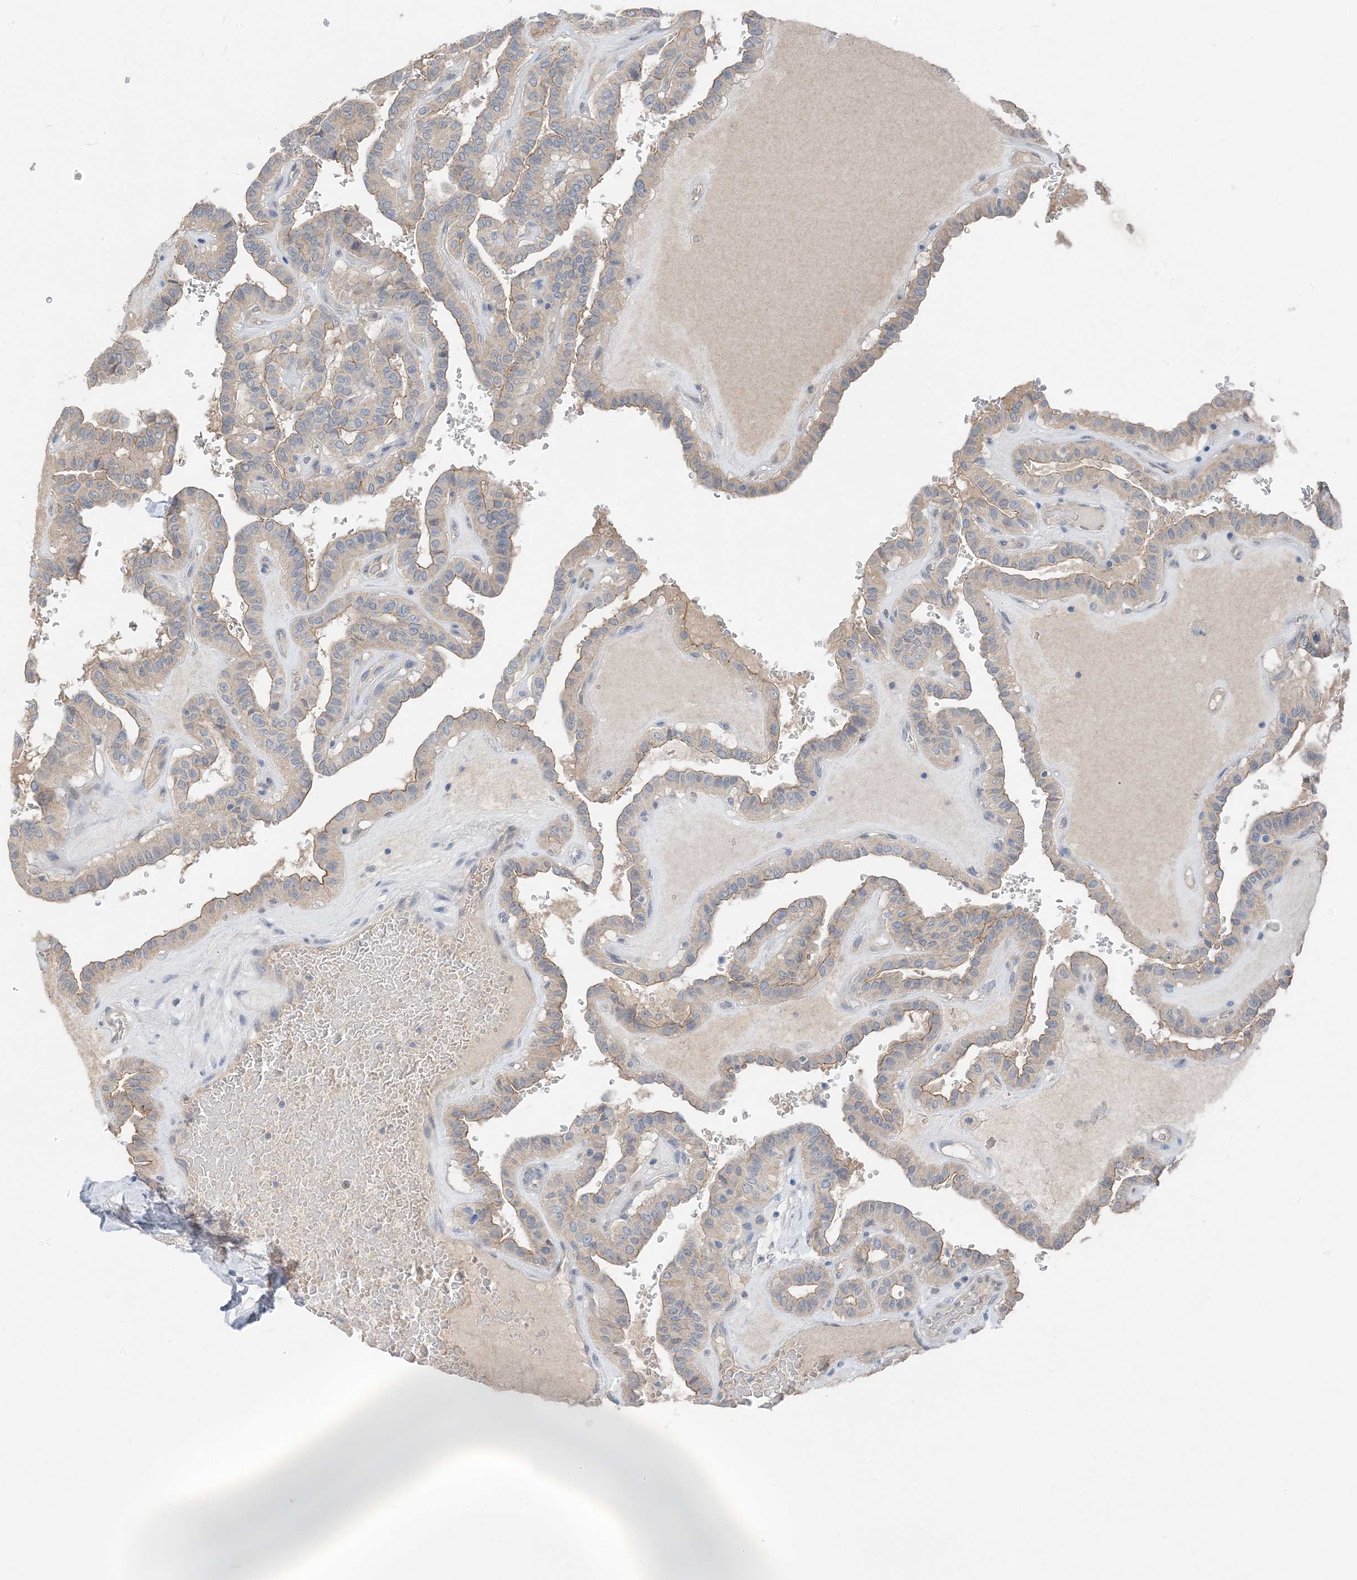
{"staining": {"intensity": "weak", "quantity": "<25%", "location": "cytoplasmic/membranous"}, "tissue": "thyroid cancer", "cell_type": "Tumor cells", "image_type": "cancer", "snomed": [{"axis": "morphology", "description": "Papillary adenocarcinoma, NOS"}, {"axis": "topography", "description": "Thyroid gland"}], "caption": "A histopathology image of thyroid cancer stained for a protein exhibits no brown staining in tumor cells.", "gene": "NCOA7", "patient": {"sex": "male", "age": 77}}